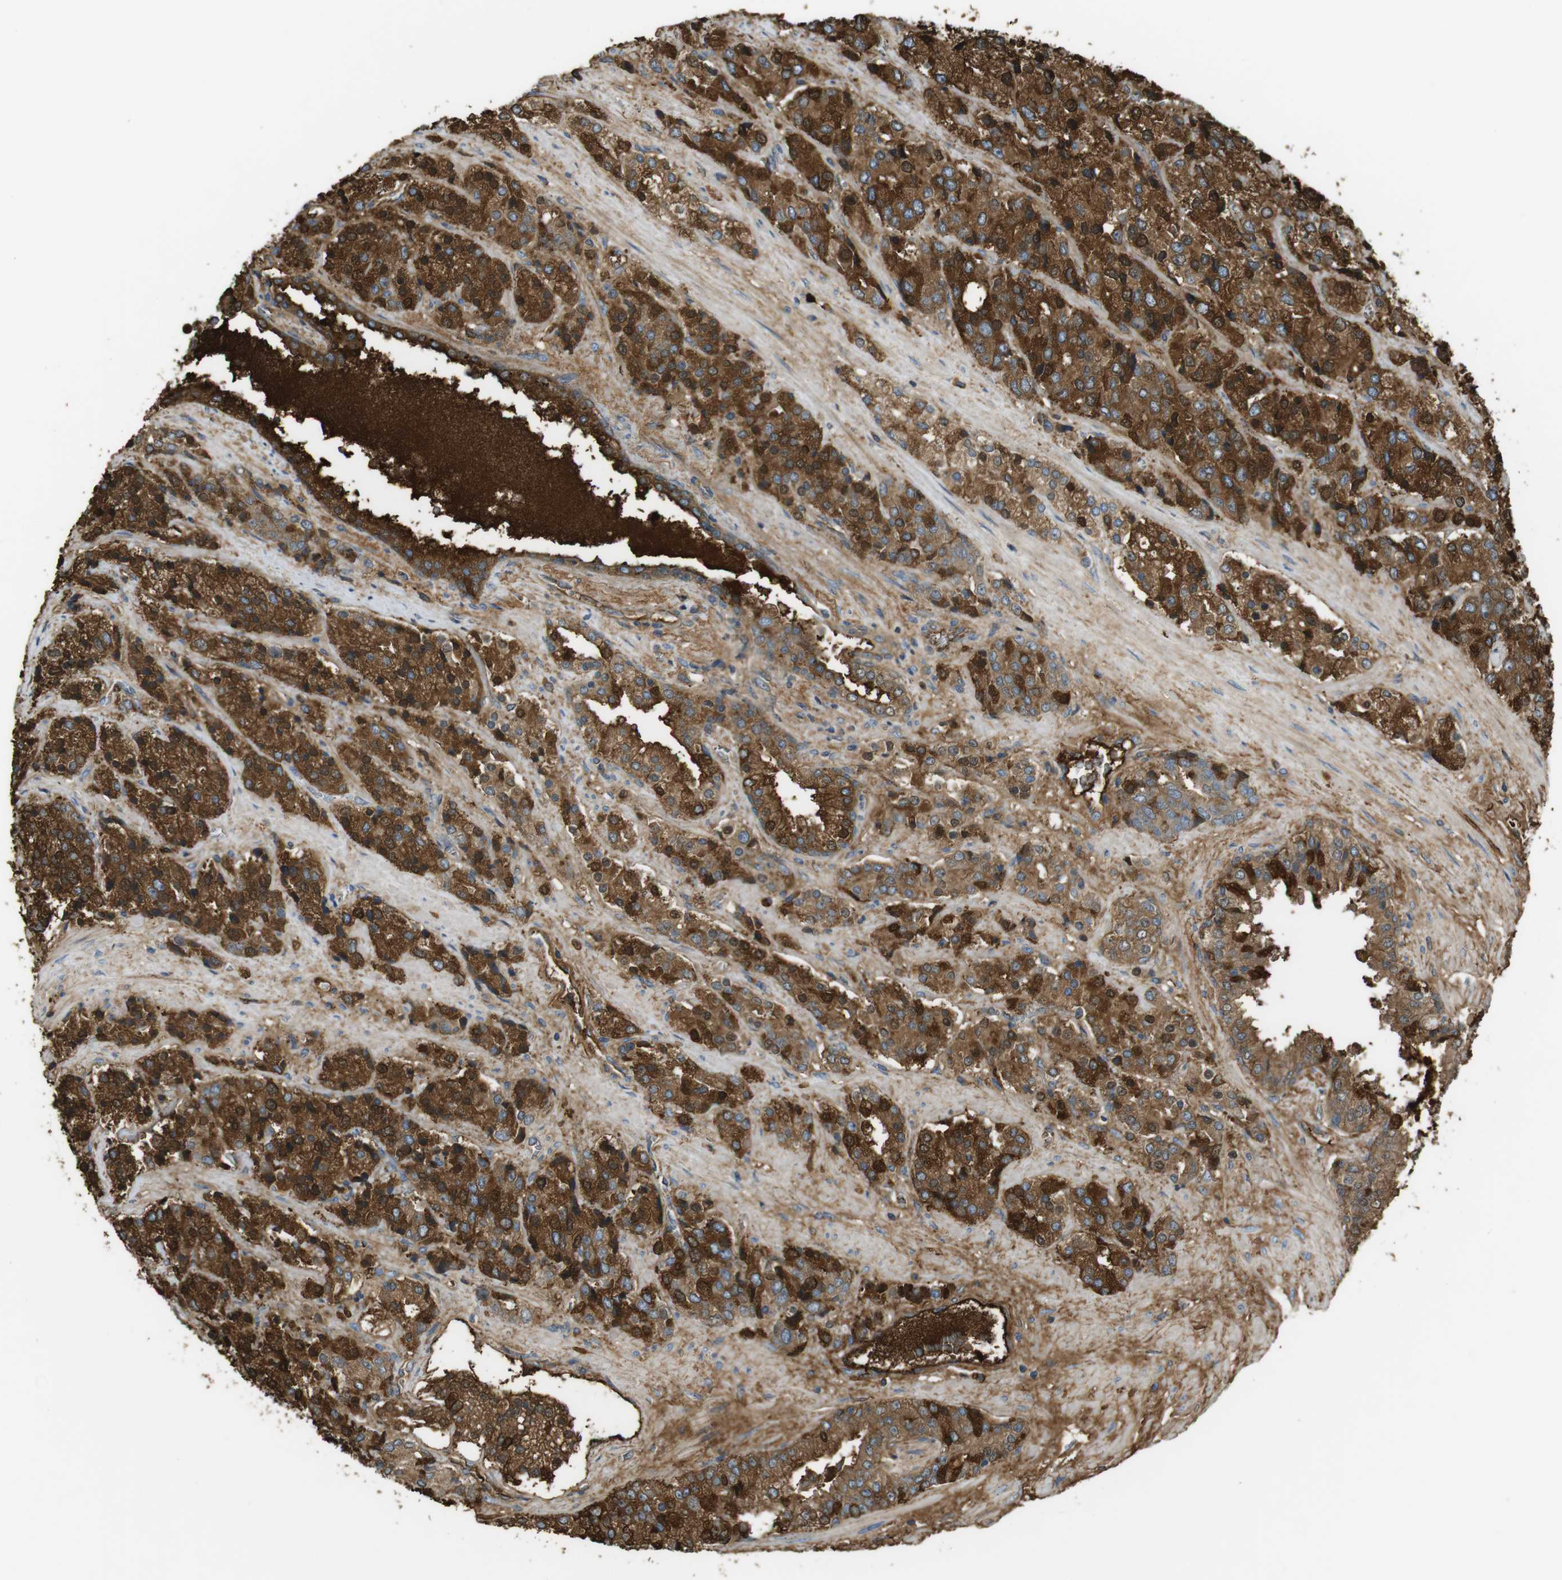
{"staining": {"intensity": "moderate", "quantity": ">75%", "location": "cytoplasmic/membranous"}, "tissue": "prostate cancer", "cell_type": "Tumor cells", "image_type": "cancer", "snomed": [{"axis": "morphology", "description": "Adenocarcinoma, High grade"}, {"axis": "topography", "description": "Prostate"}], "caption": "Moderate cytoplasmic/membranous protein positivity is seen in approximately >75% of tumor cells in prostate adenocarcinoma (high-grade). The protein is shown in brown color, while the nuclei are stained blue.", "gene": "LTBP4", "patient": {"sex": "male", "age": 71}}